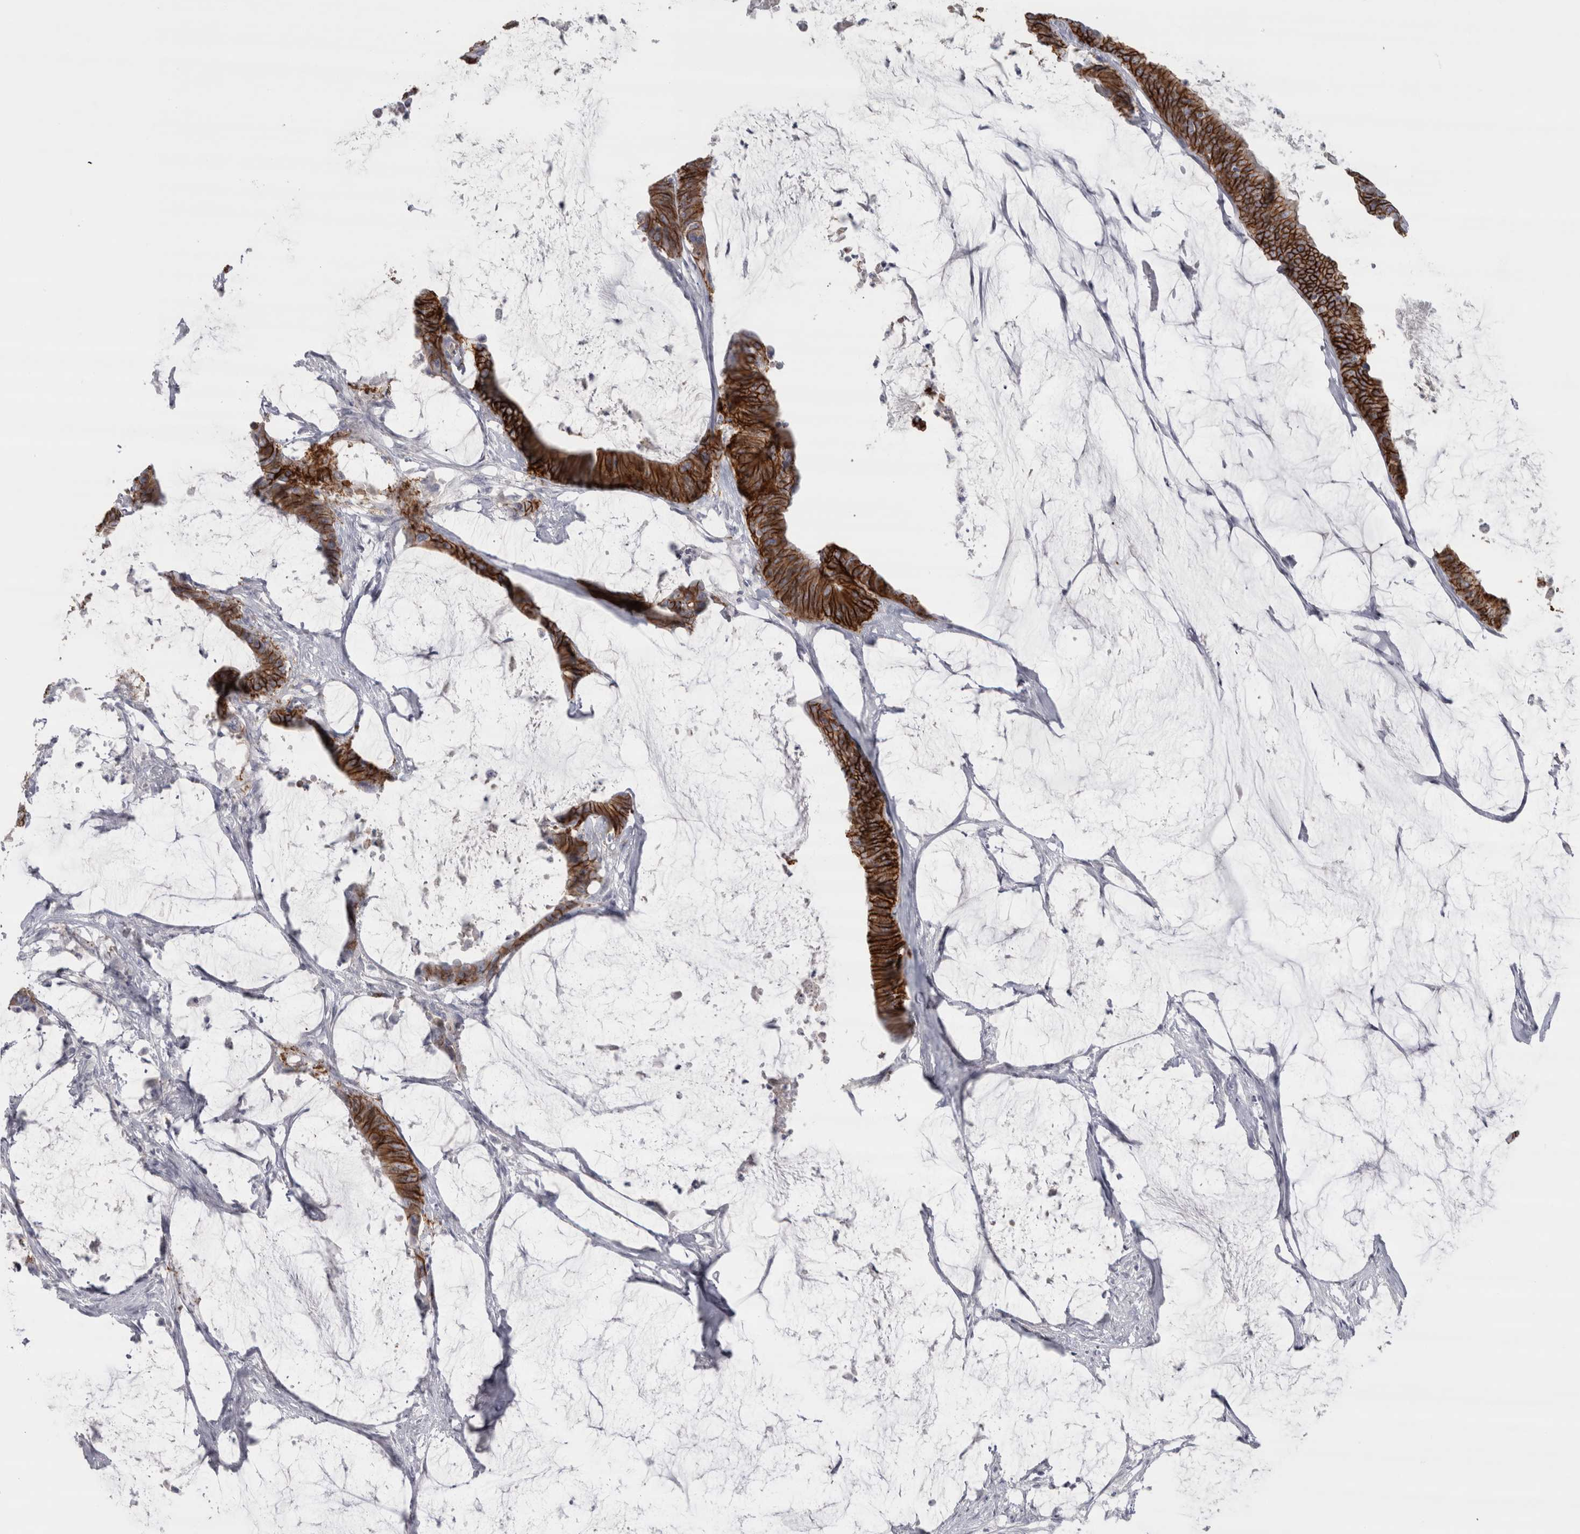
{"staining": {"intensity": "strong", "quantity": ">75%", "location": "cytoplasmic/membranous"}, "tissue": "colorectal cancer", "cell_type": "Tumor cells", "image_type": "cancer", "snomed": [{"axis": "morphology", "description": "Adenocarcinoma, NOS"}, {"axis": "topography", "description": "Rectum"}], "caption": "Brown immunohistochemical staining in colorectal cancer (adenocarcinoma) displays strong cytoplasmic/membranous expression in about >75% of tumor cells. The protein is shown in brown color, while the nuclei are stained blue.", "gene": "CDH17", "patient": {"sex": "female", "age": 66}}